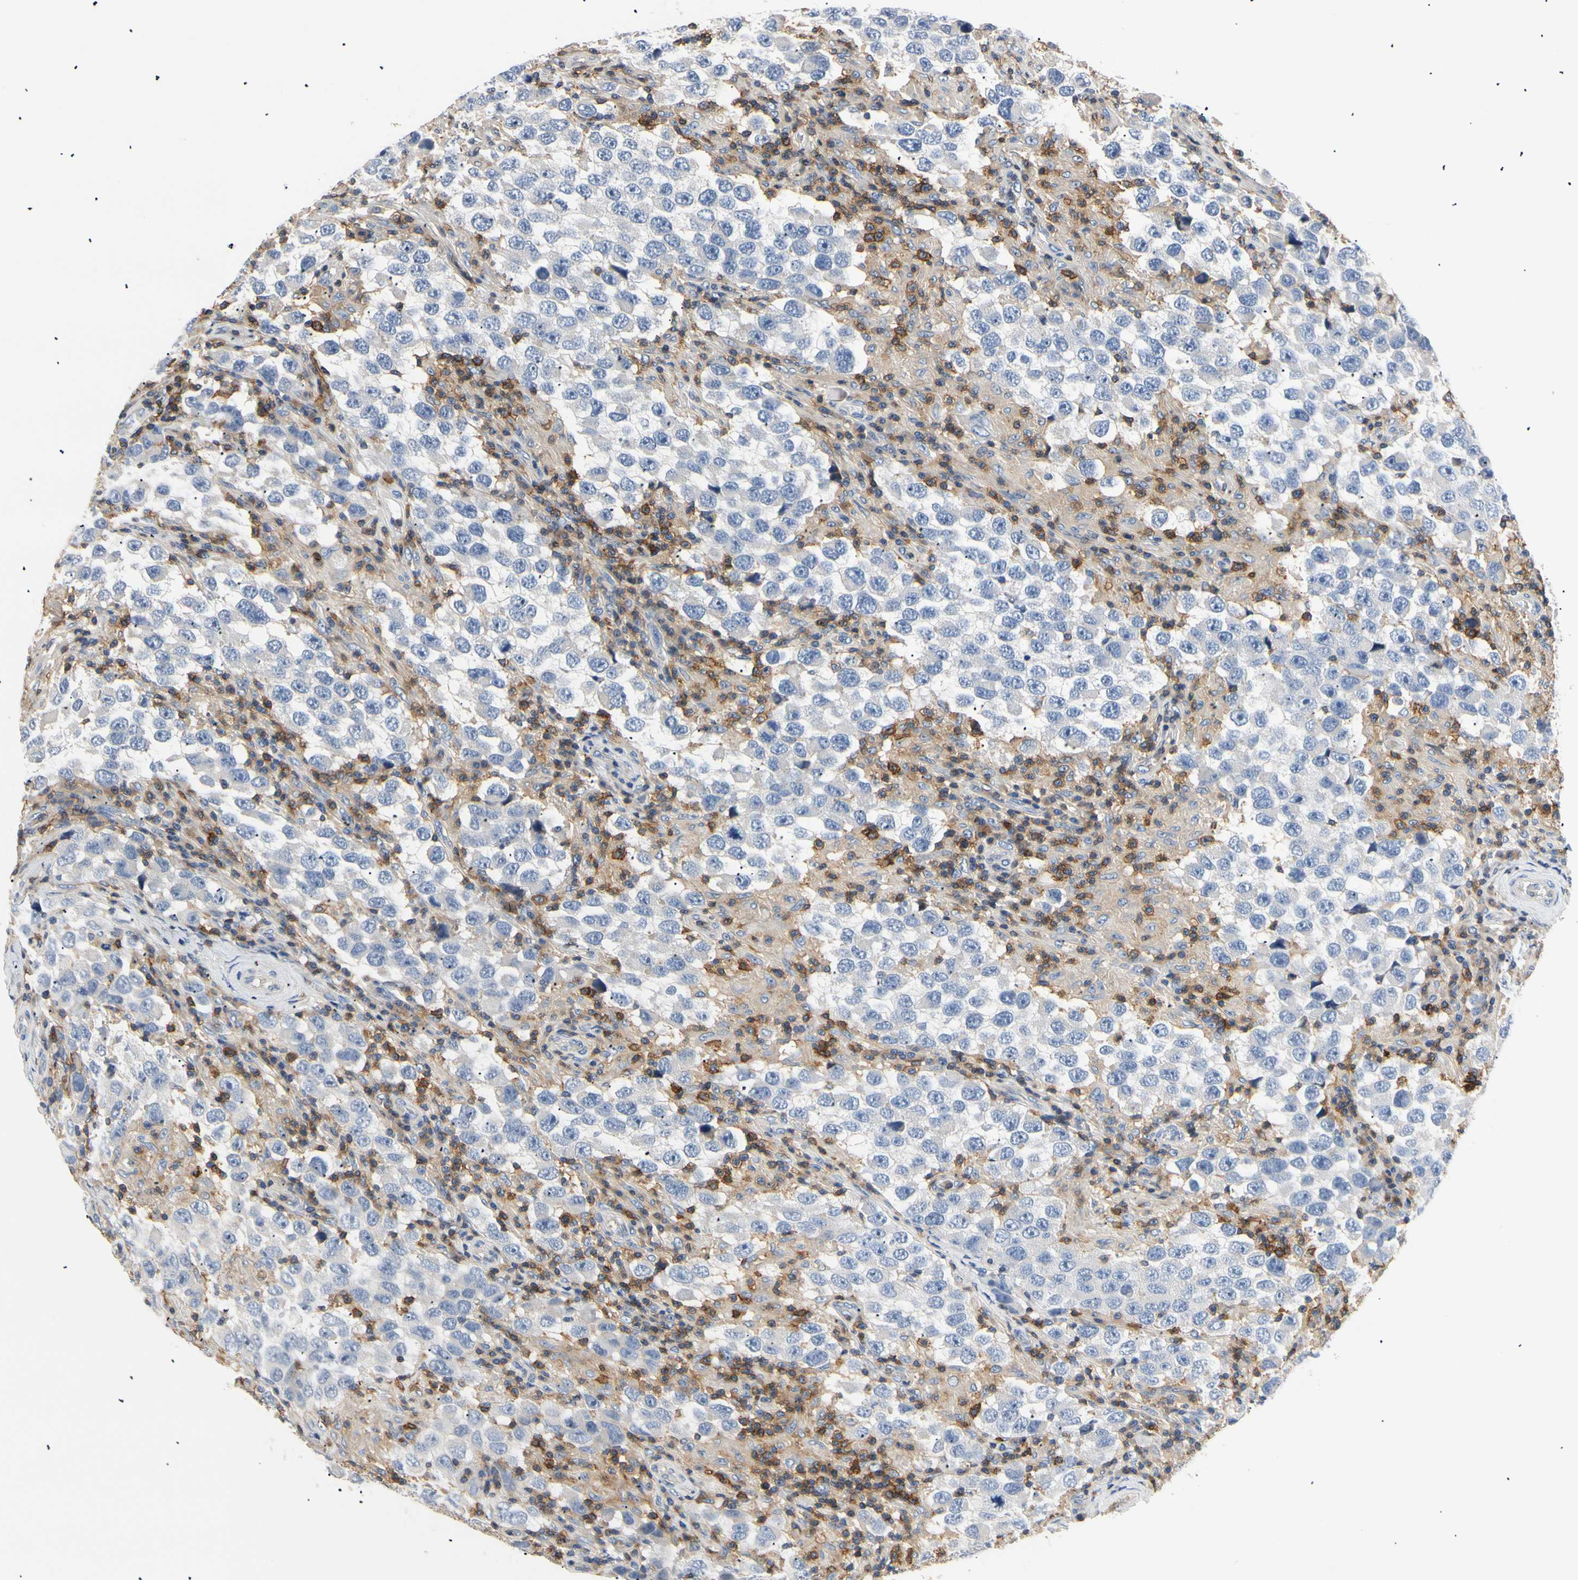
{"staining": {"intensity": "negative", "quantity": "none", "location": "none"}, "tissue": "testis cancer", "cell_type": "Tumor cells", "image_type": "cancer", "snomed": [{"axis": "morphology", "description": "Carcinoma, Embryonal, NOS"}, {"axis": "topography", "description": "Testis"}], "caption": "Embryonal carcinoma (testis) stained for a protein using IHC displays no staining tumor cells.", "gene": "TNFRSF18", "patient": {"sex": "male", "age": 21}}